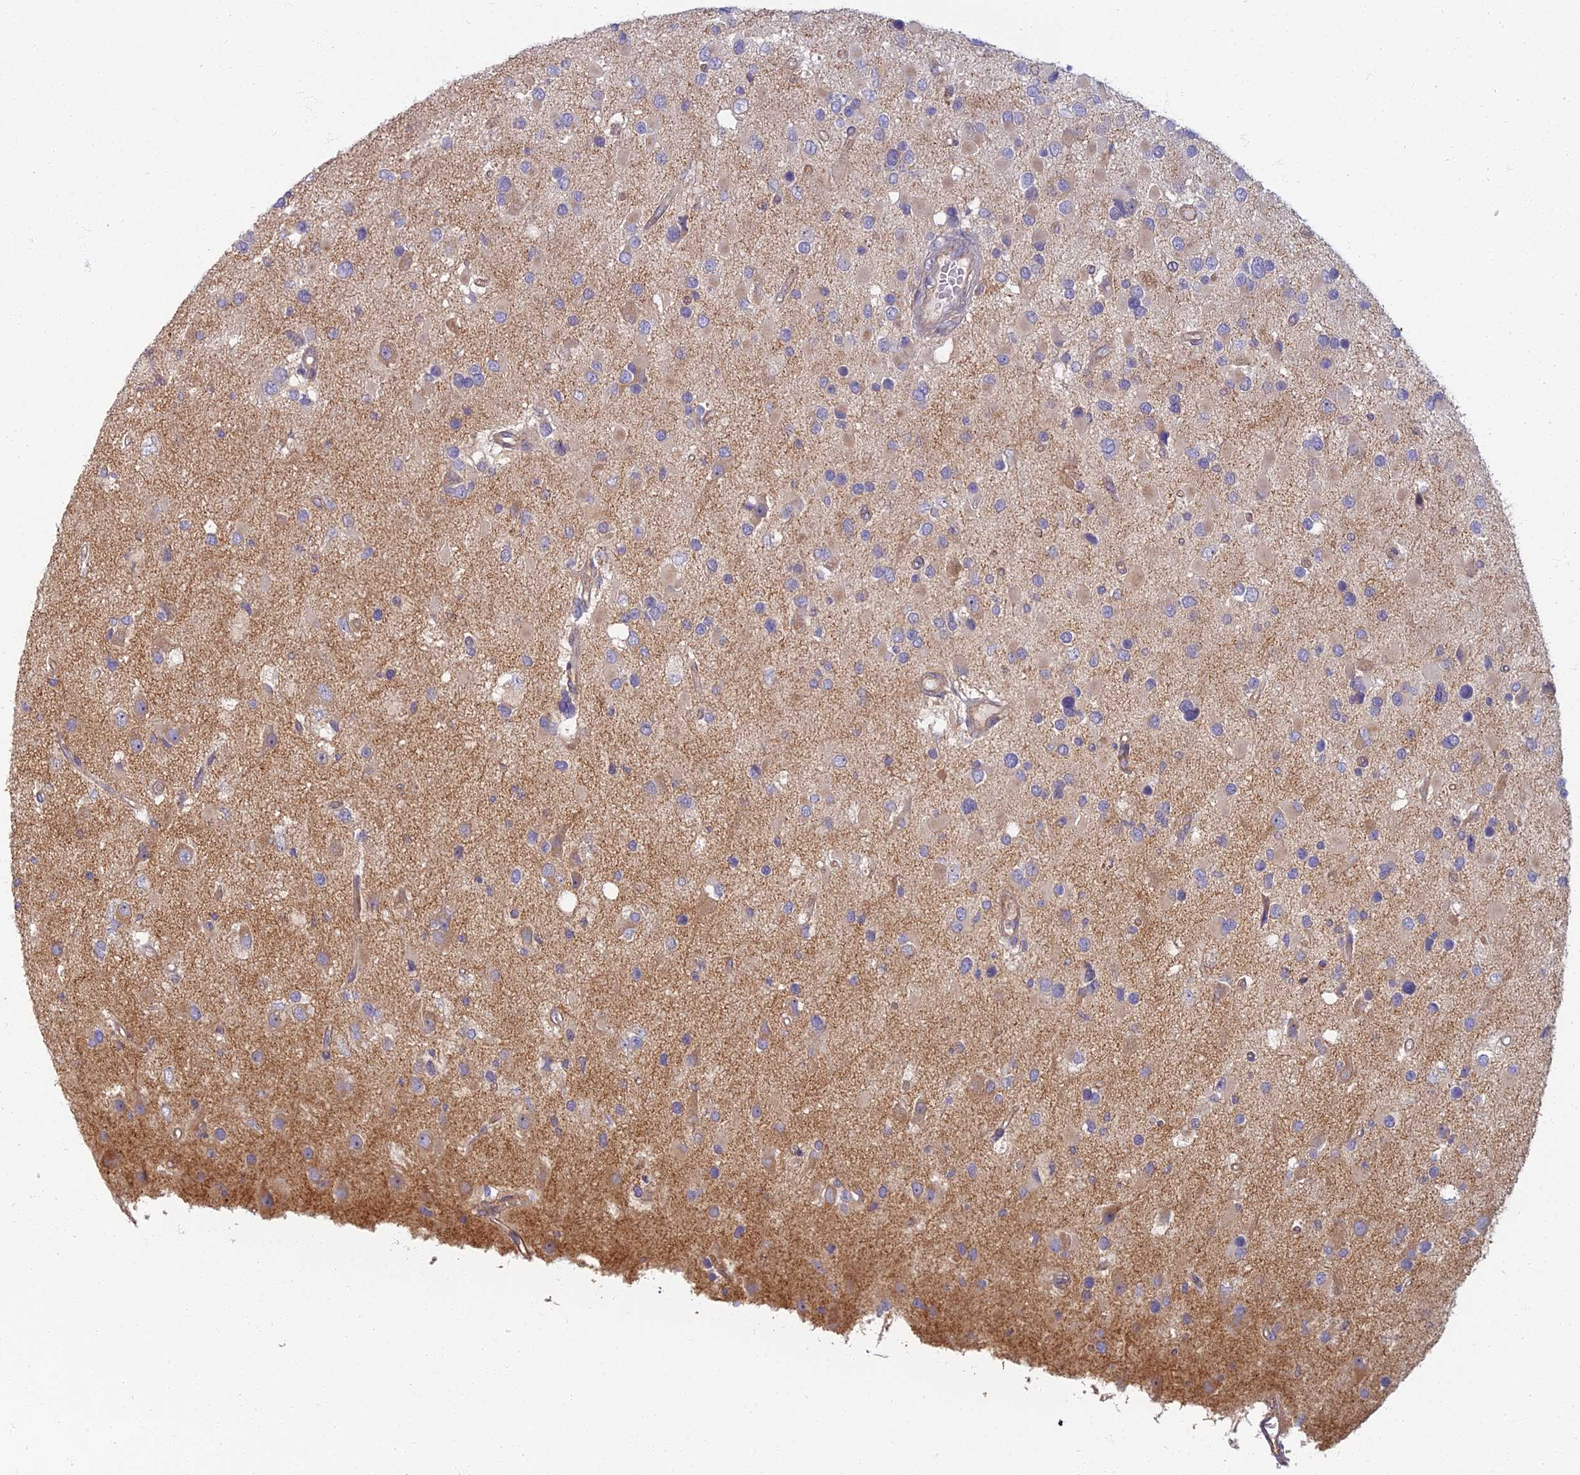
{"staining": {"intensity": "weak", "quantity": "<25%", "location": "cytoplasmic/membranous"}, "tissue": "glioma", "cell_type": "Tumor cells", "image_type": "cancer", "snomed": [{"axis": "morphology", "description": "Glioma, malignant, High grade"}, {"axis": "topography", "description": "Brain"}], "caption": "The immunohistochemistry photomicrograph has no significant staining in tumor cells of malignant high-grade glioma tissue.", "gene": "PROX2", "patient": {"sex": "male", "age": 53}}